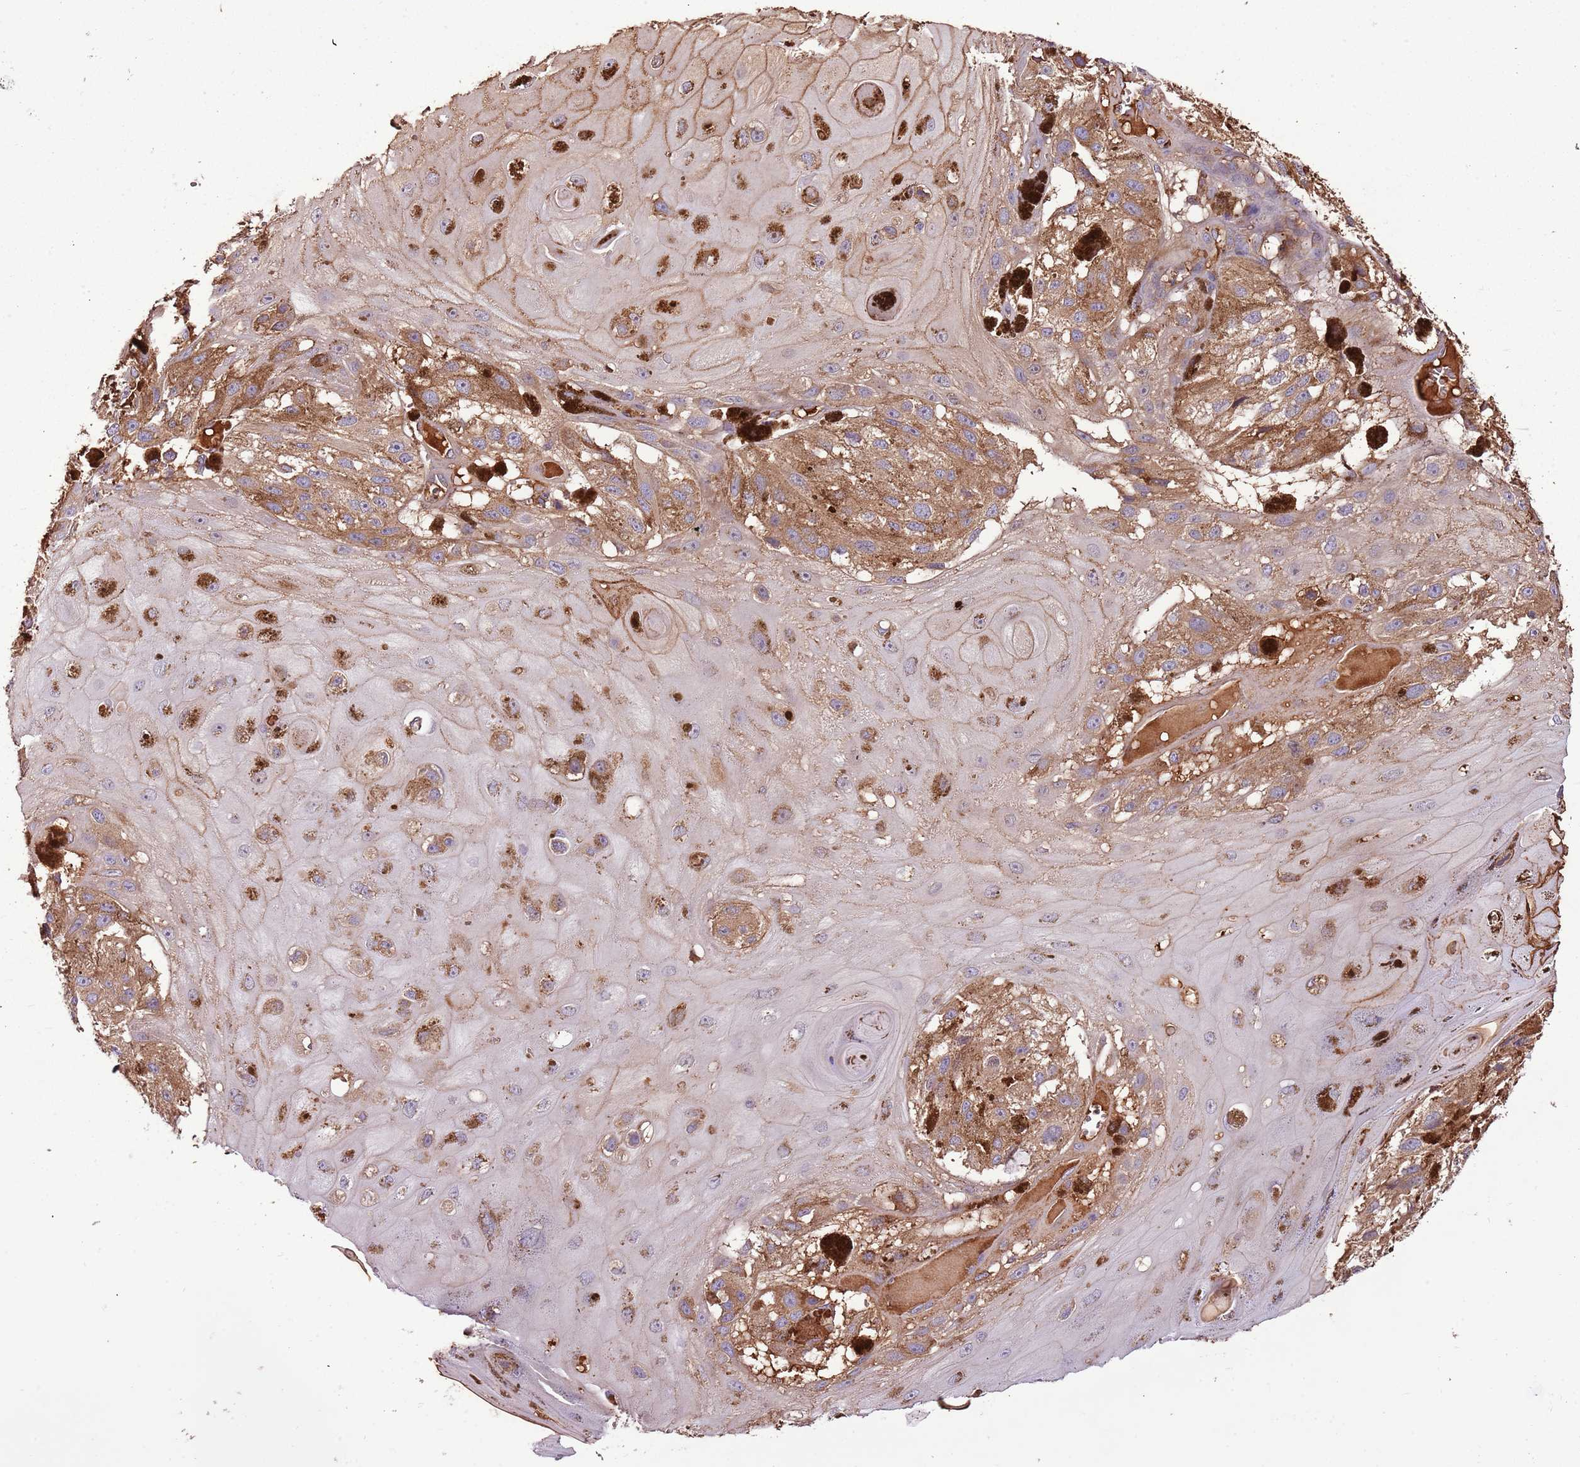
{"staining": {"intensity": "moderate", "quantity": ">75%", "location": "cytoplasmic/membranous"}, "tissue": "melanoma", "cell_type": "Tumor cells", "image_type": "cancer", "snomed": [{"axis": "morphology", "description": "Malignant melanoma, NOS"}, {"axis": "topography", "description": "Skin"}], "caption": "Immunohistochemistry (DAB) staining of human melanoma exhibits moderate cytoplasmic/membranous protein staining in approximately >75% of tumor cells. (brown staining indicates protein expression, while blue staining denotes nuclei).", "gene": "DENR", "patient": {"sex": "male", "age": 88}}